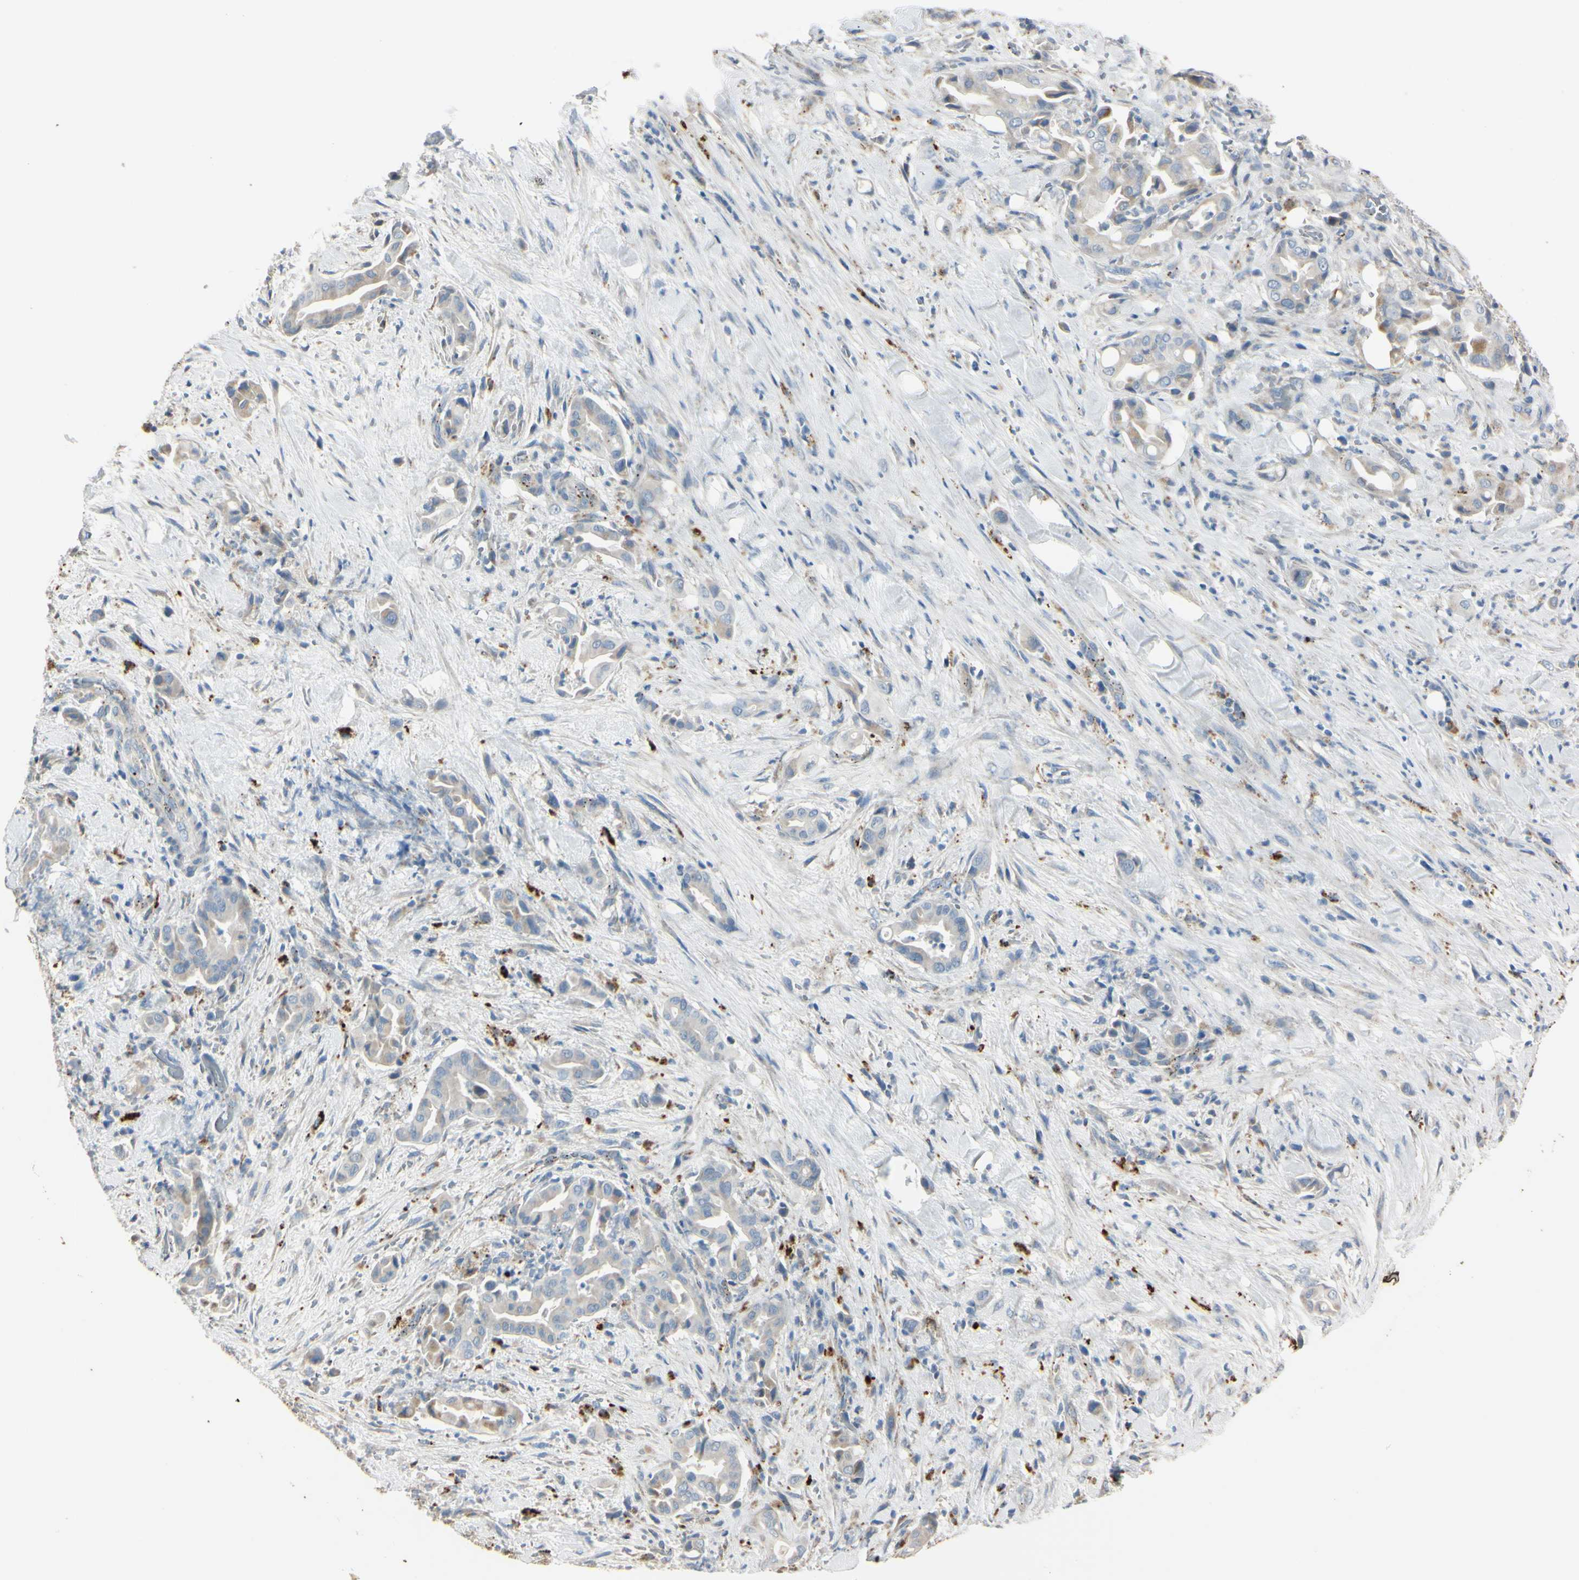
{"staining": {"intensity": "weak", "quantity": ">75%", "location": "cytoplasmic/membranous"}, "tissue": "liver cancer", "cell_type": "Tumor cells", "image_type": "cancer", "snomed": [{"axis": "morphology", "description": "Cholangiocarcinoma"}, {"axis": "topography", "description": "Liver"}], "caption": "Immunohistochemical staining of human liver cholangiocarcinoma shows low levels of weak cytoplasmic/membranous protein expression in about >75% of tumor cells.", "gene": "ANGPTL1", "patient": {"sex": "female", "age": 68}}